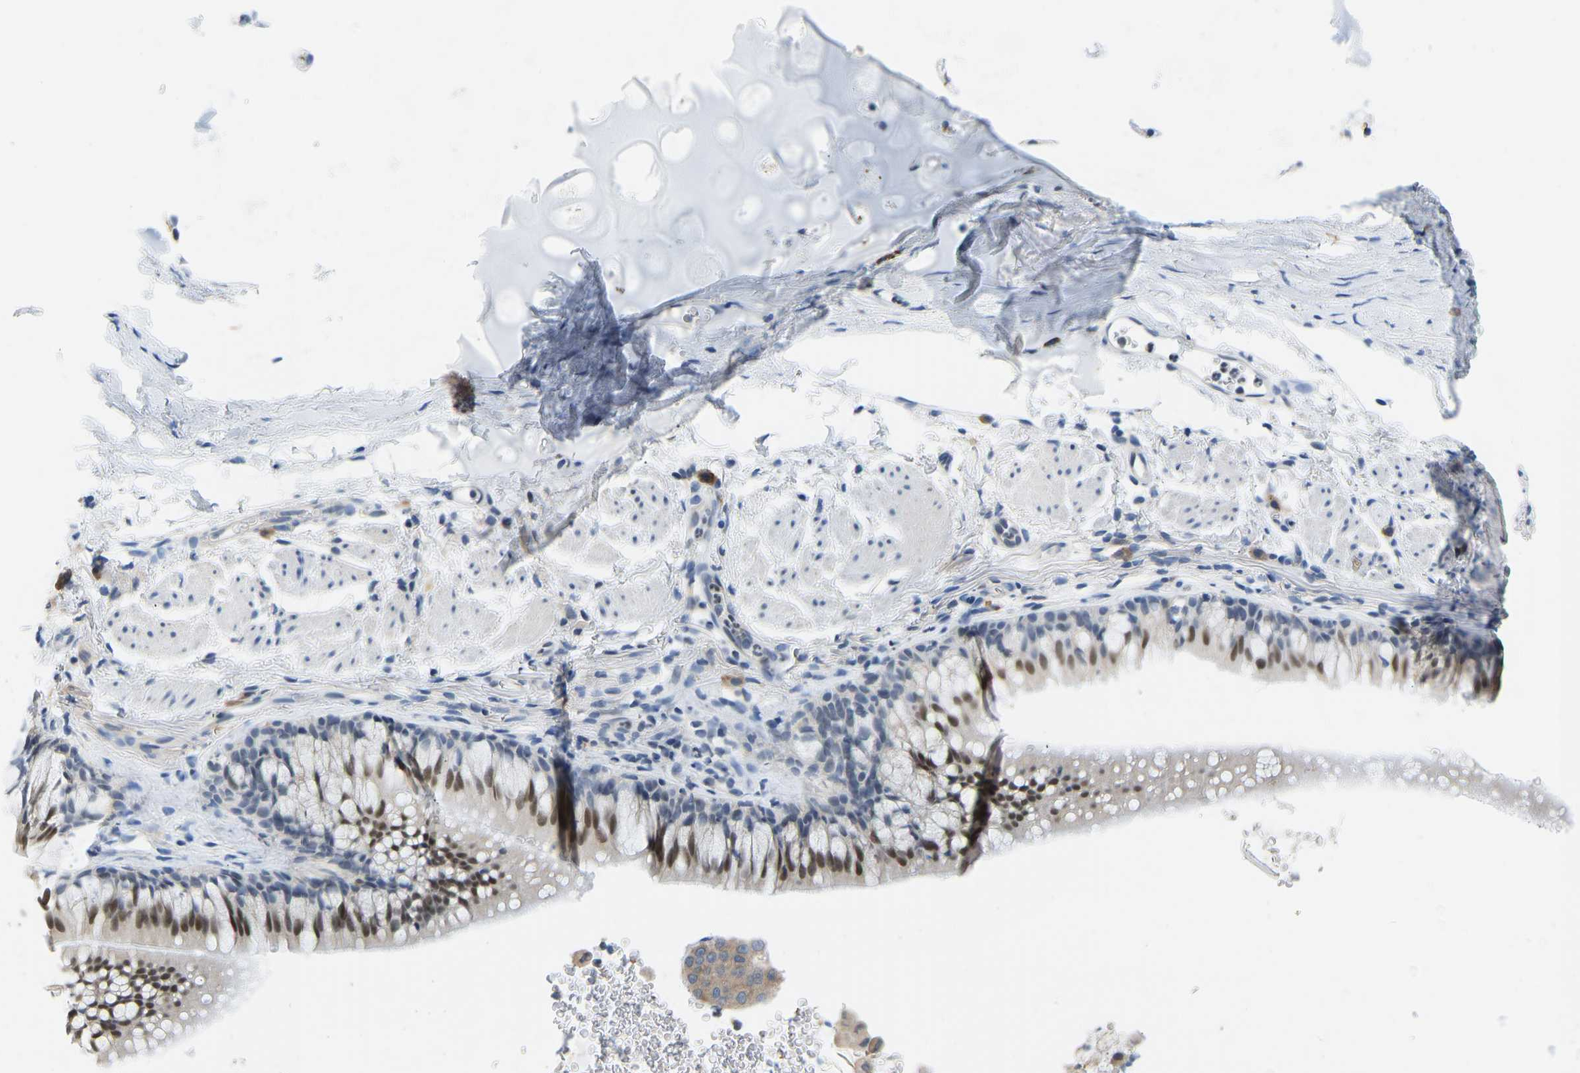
{"staining": {"intensity": "moderate", "quantity": "25%-75%", "location": "nuclear"}, "tissue": "bronchus", "cell_type": "Respiratory epithelial cells", "image_type": "normal", "snomed": [{"axis": "morphology", "description": "Normal tissue, NOS"}, {"axis": "topography", "description": "Cartilage tissue"}, {"axis": "topography", "description": "Bronchus"}], "caption": "Immunohistochemistry (IHC) of benign human bronchus displays medium levels of moderate nuclear expression in approximately 25%-75% of respiratory epithelial cells.", "gene": "VRK1", "patient": {"sex": "female", "age": 53}}